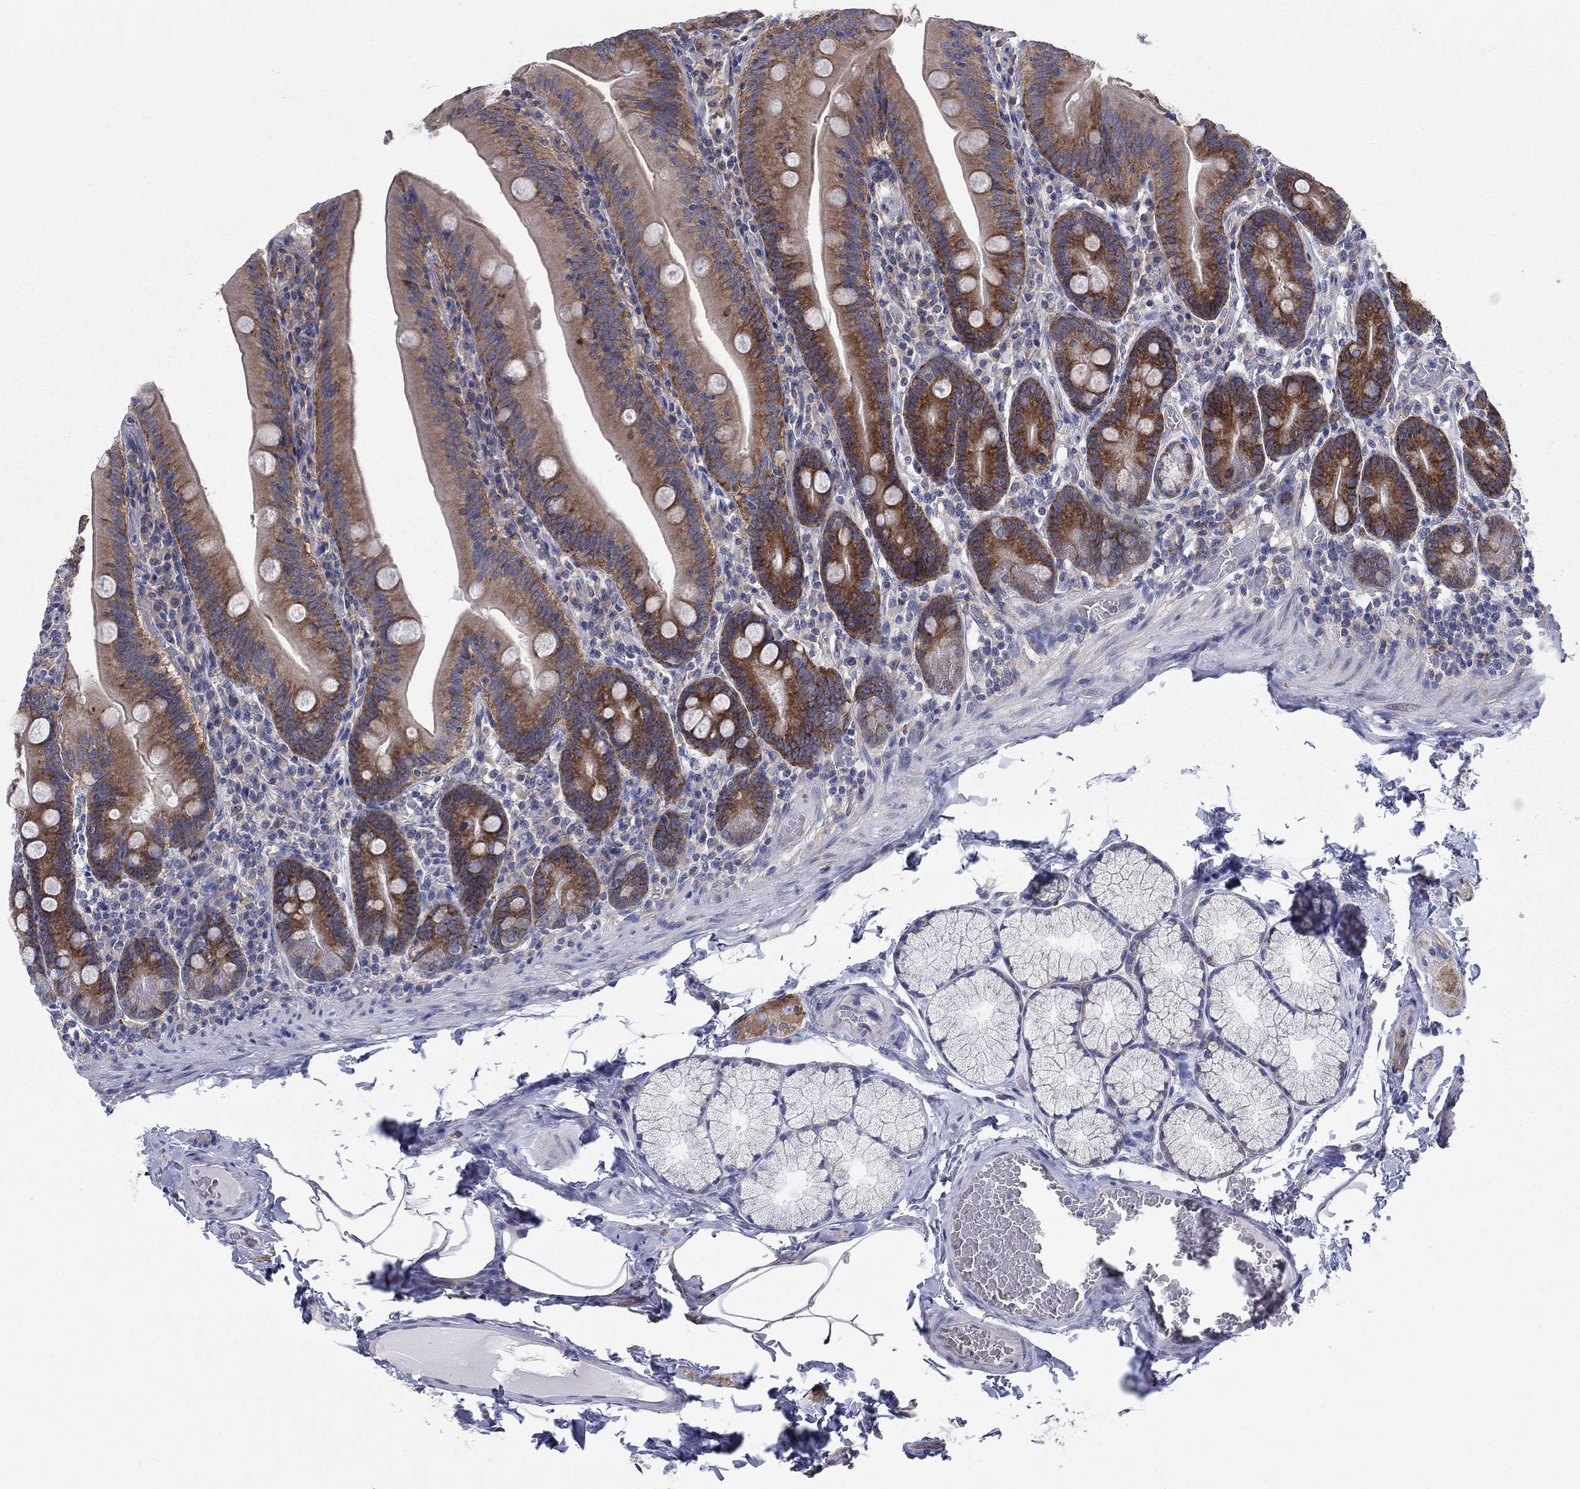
{"staining": {"intensity": "strong", "quantity": "25%-75%", "location": "cytoplasmic/membranous"}, "tissue": "small intestine", "cell_type": "Glandular cells", "image_type": "normal", "snomed": [{"axis": "morphology", "description": "Normal tissue, NOS"}, {"axis": "topography", "description": "Small intestine"}], "caption": "Immunohistochemistry micrograph of unremarkable small intestine stained for a protein (brown), which reveals high levels of strong cytoplasmic/membranous expression in approximately 25%-75% of glandular cells.", "gene": "TMEM59", "patient": {"sex": "male", "age": 37}}